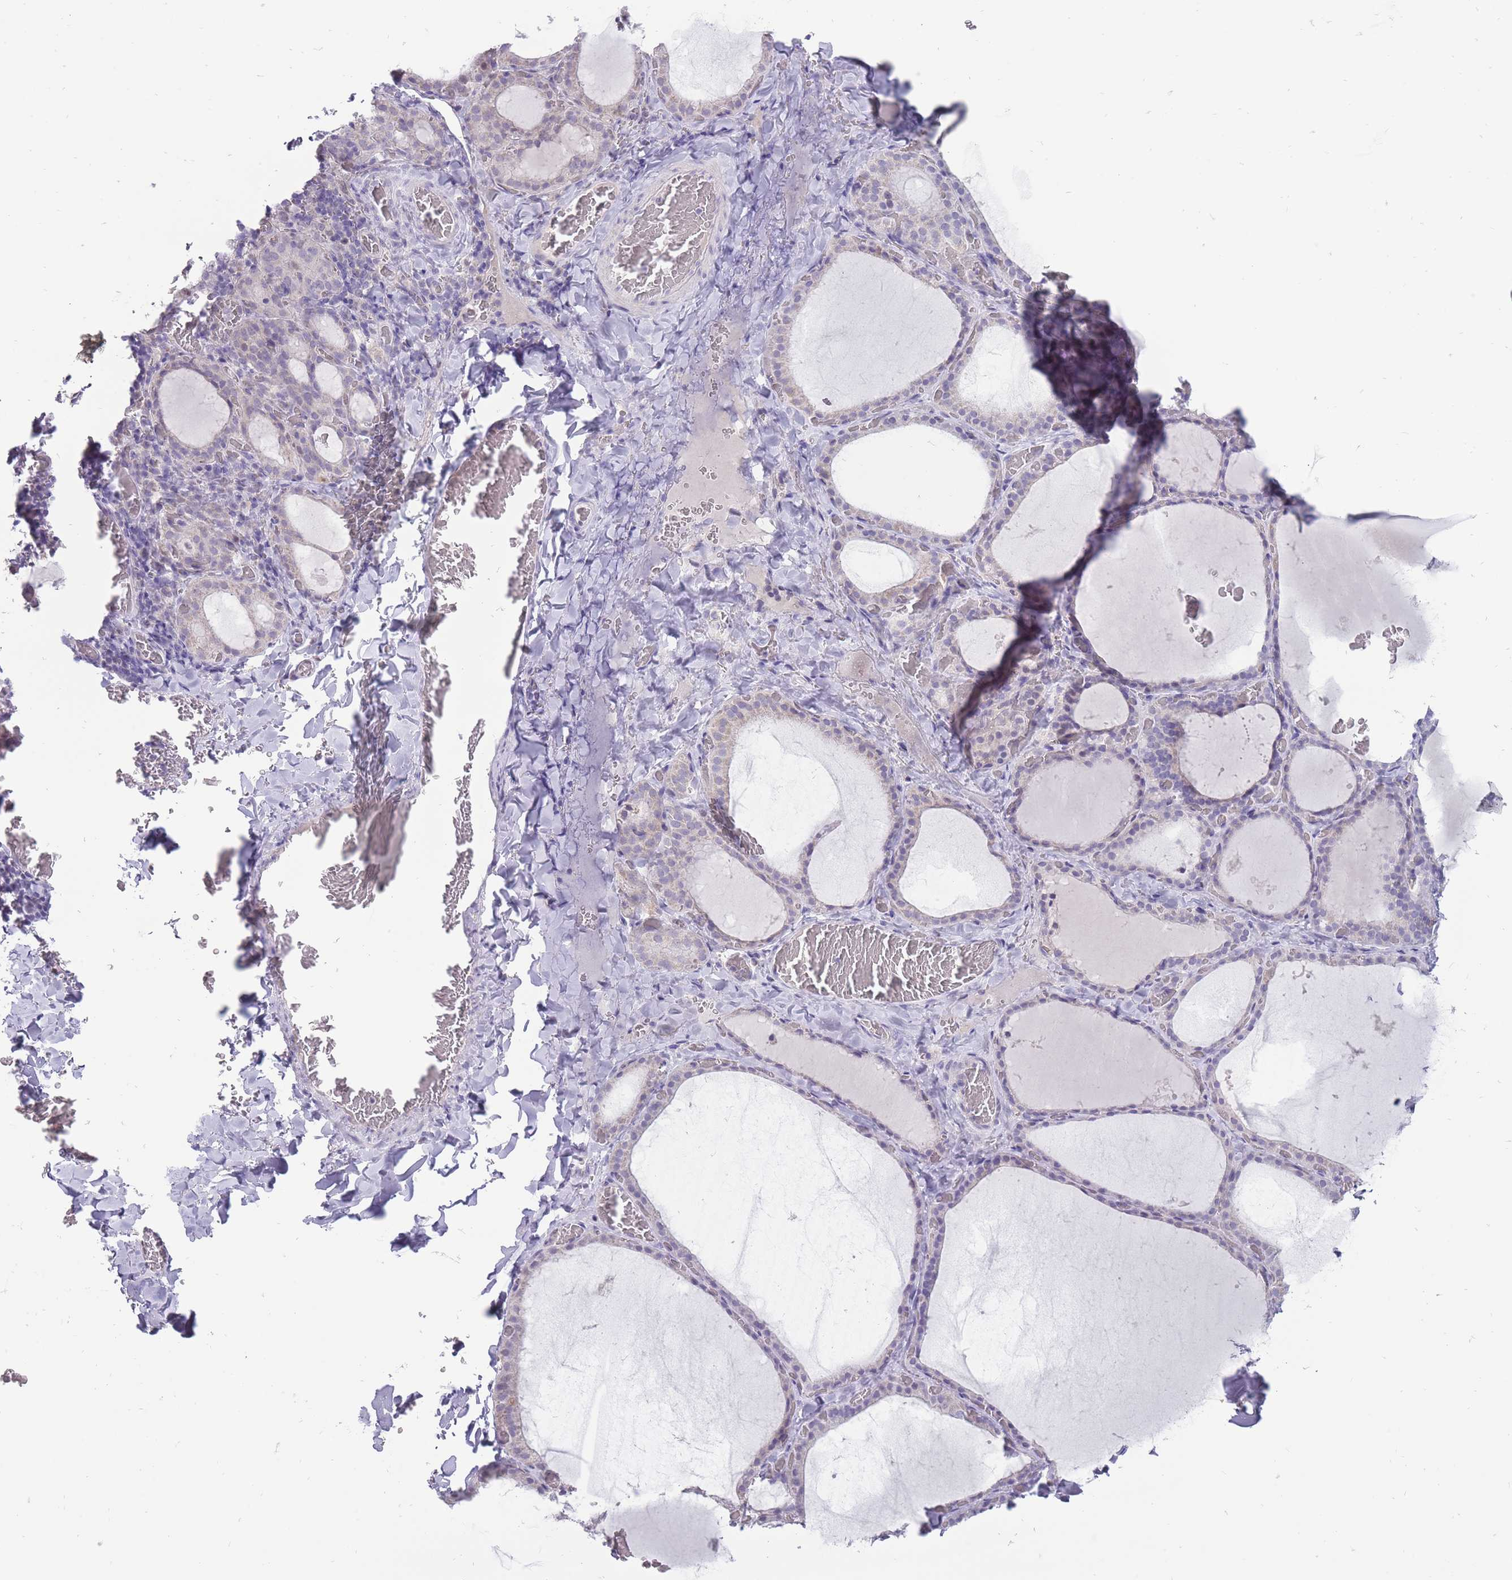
{"staining": {"intensity": "negative", "quantity": "none", "location": "none"}, "tissue": "thyroid gland", "cell_type": "Glandular cells", "image_type": "normal", "snomed": [{"axis": "morphology", "description": "Normal tissue, NOS"}, {"axis": "topography", "description": "Thyroid gland"}], "caption": "Protein analysis of benign thyroid gland demonstrates no significant positivity in glandular cells.", "gene": "ERICH4", "patient": {"sex": "female", "age": 39}}